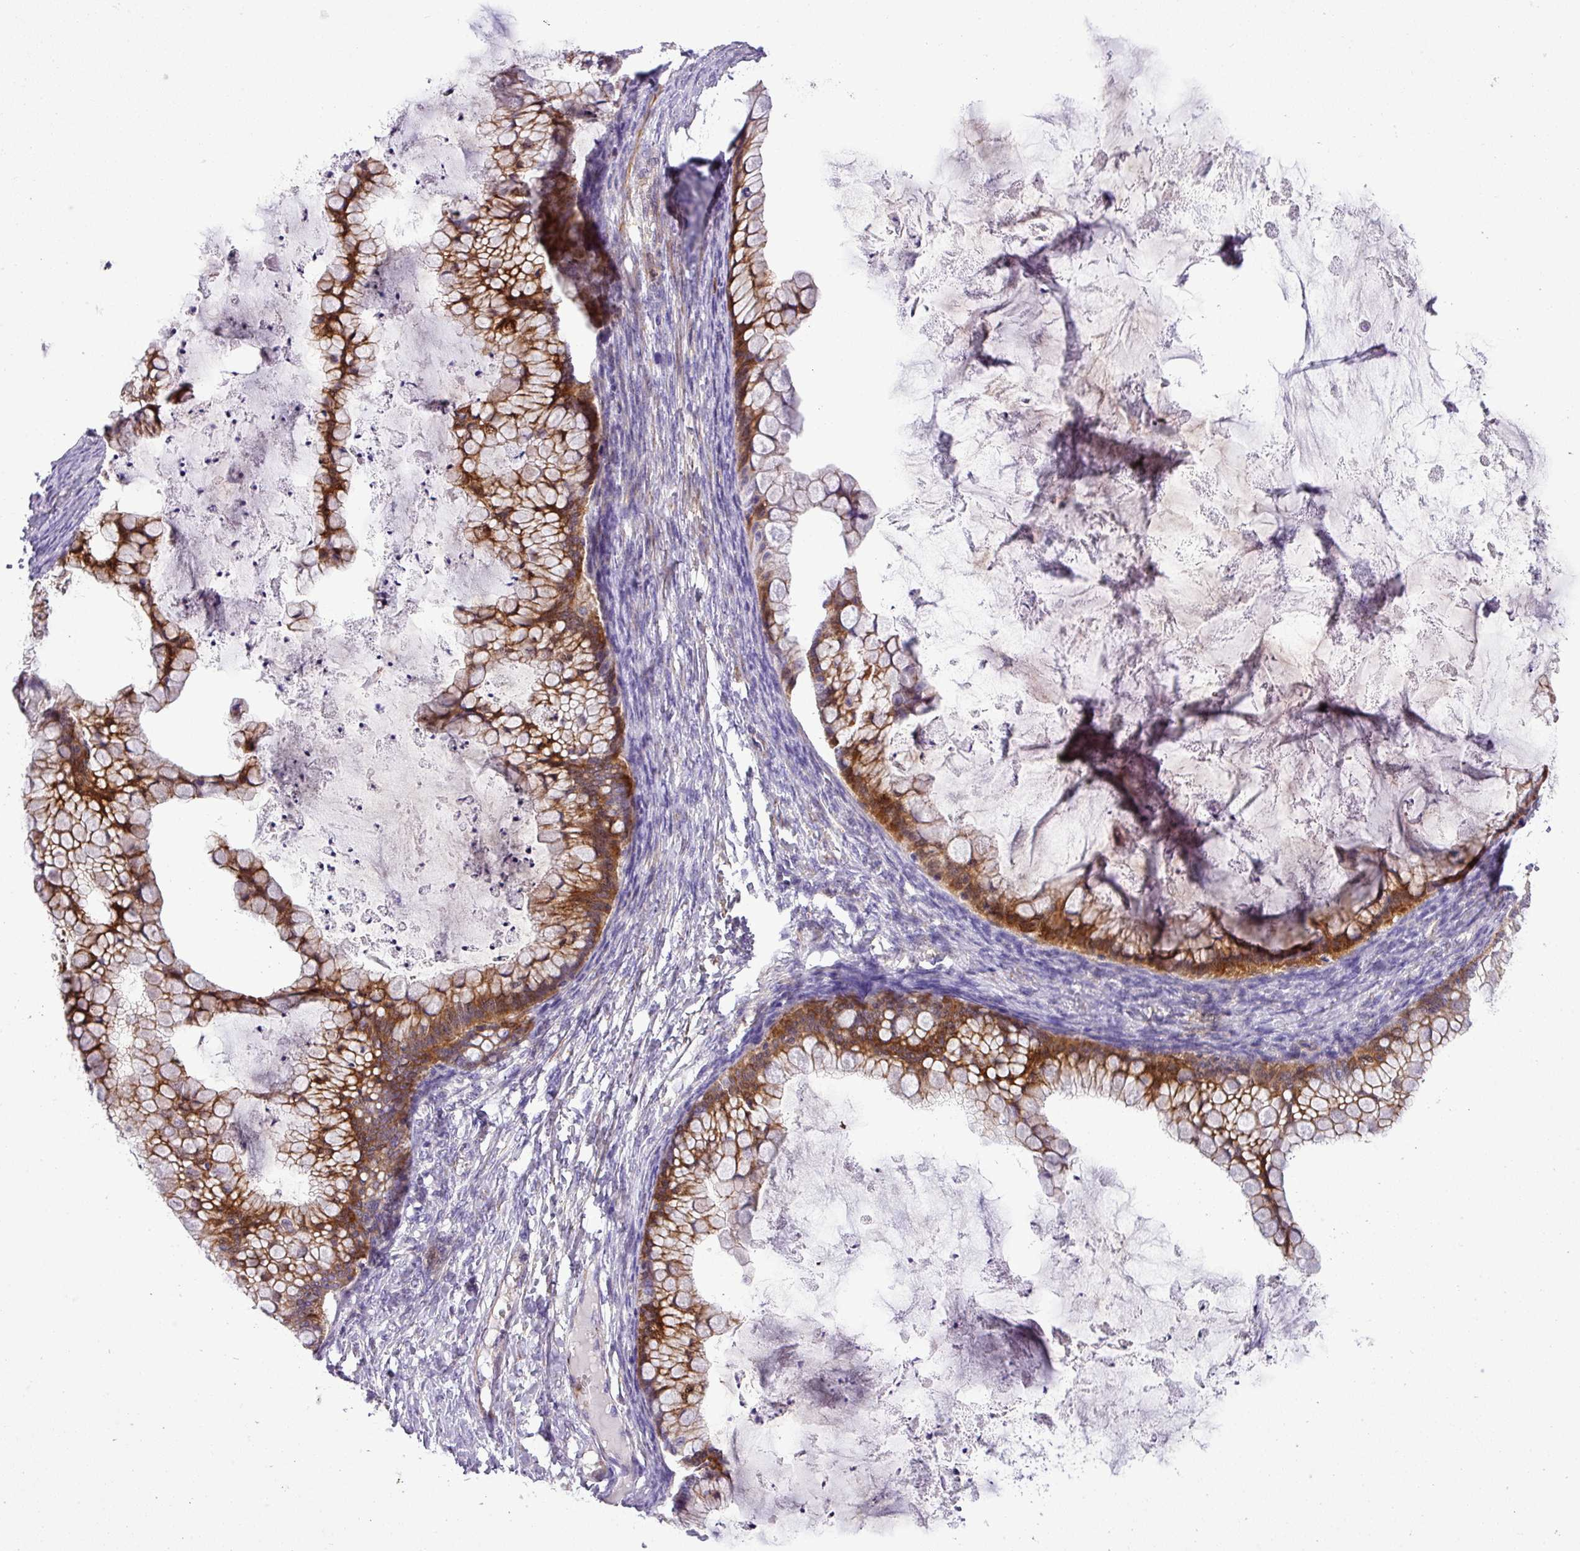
{"staining": {"intensity": "strong", "quantity": ">75%", "location": "cytoplasmic/membranous,nuclear"}, "tissue": "ovarian cancer", "cell_type": "Tumor cells", "image_type": "cancer", "snomed": [{"axis": "morphology", "description": "Cystadenocarcinoma, mucinous, NOS"}, {"axis": "topography", "description": "Ovary"}], "caption": "Ovarian cancer (mucinous cystadenocarcinoma) stained with IHC demonstrates strong cytoplasmic/membranous and nuclear expression in approximately >75% of tumor cells.", "gene": "NBEAL2", "patient": {"sex": "female", "age": 35}}